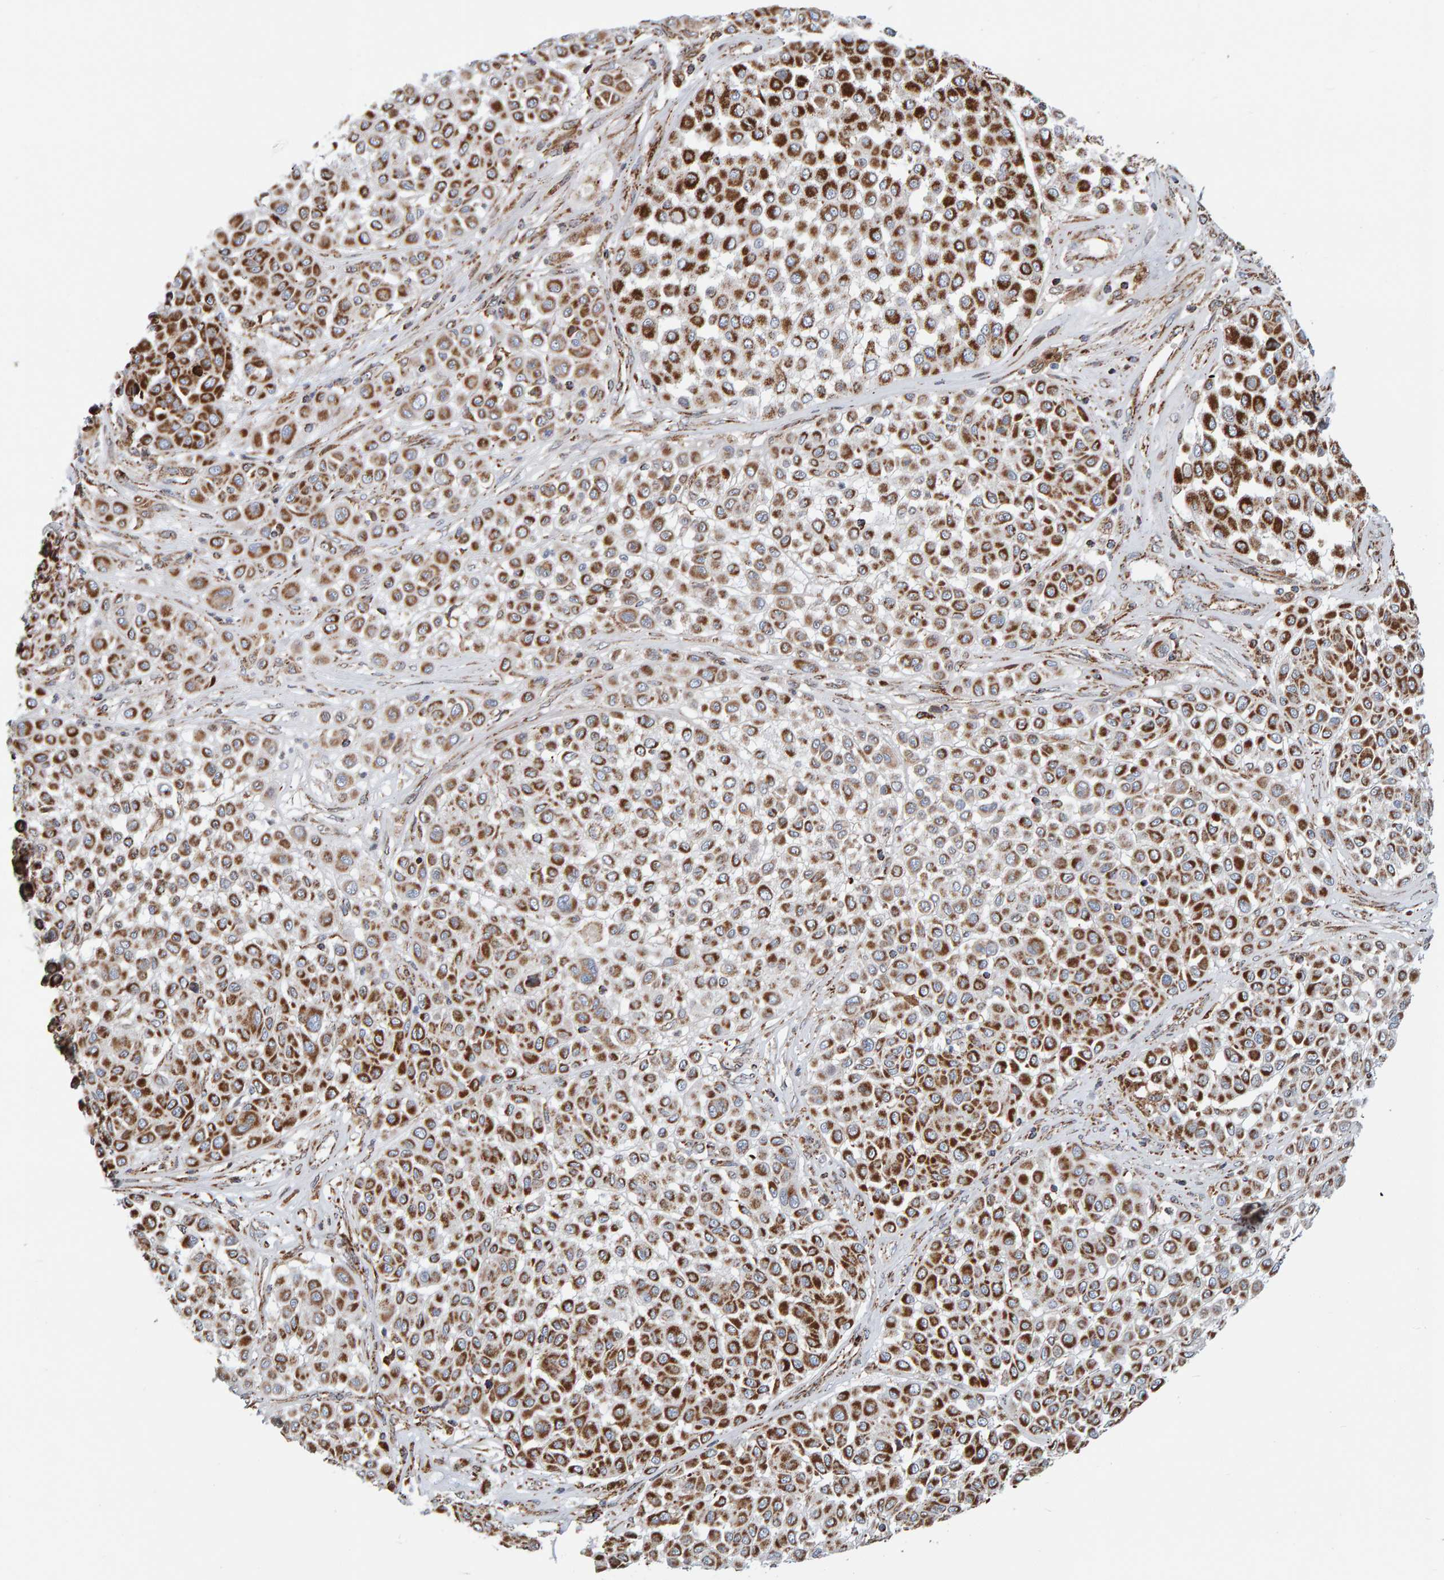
{"staining": {"intensity": "strong", "quantity": "25%-75%", "location": "cytoplasmic/membranous"}, "tissue": "melanoma", "cell_type": "Tumor cells", "image_type": "cancer", "snomed": [{"axis": "morphology", "description": "Malignant melanoma, Metastatic site"}, {"axis": "topography", "description": "Soft tissue"}], "caption": "A brown stain shows strong cytoplasmic/membranous expression of a protein in malignant melanoma (metastatic site) tumor cells.", "gene": "MRPL45", "patient": {"sex": "male", "age": 41}}